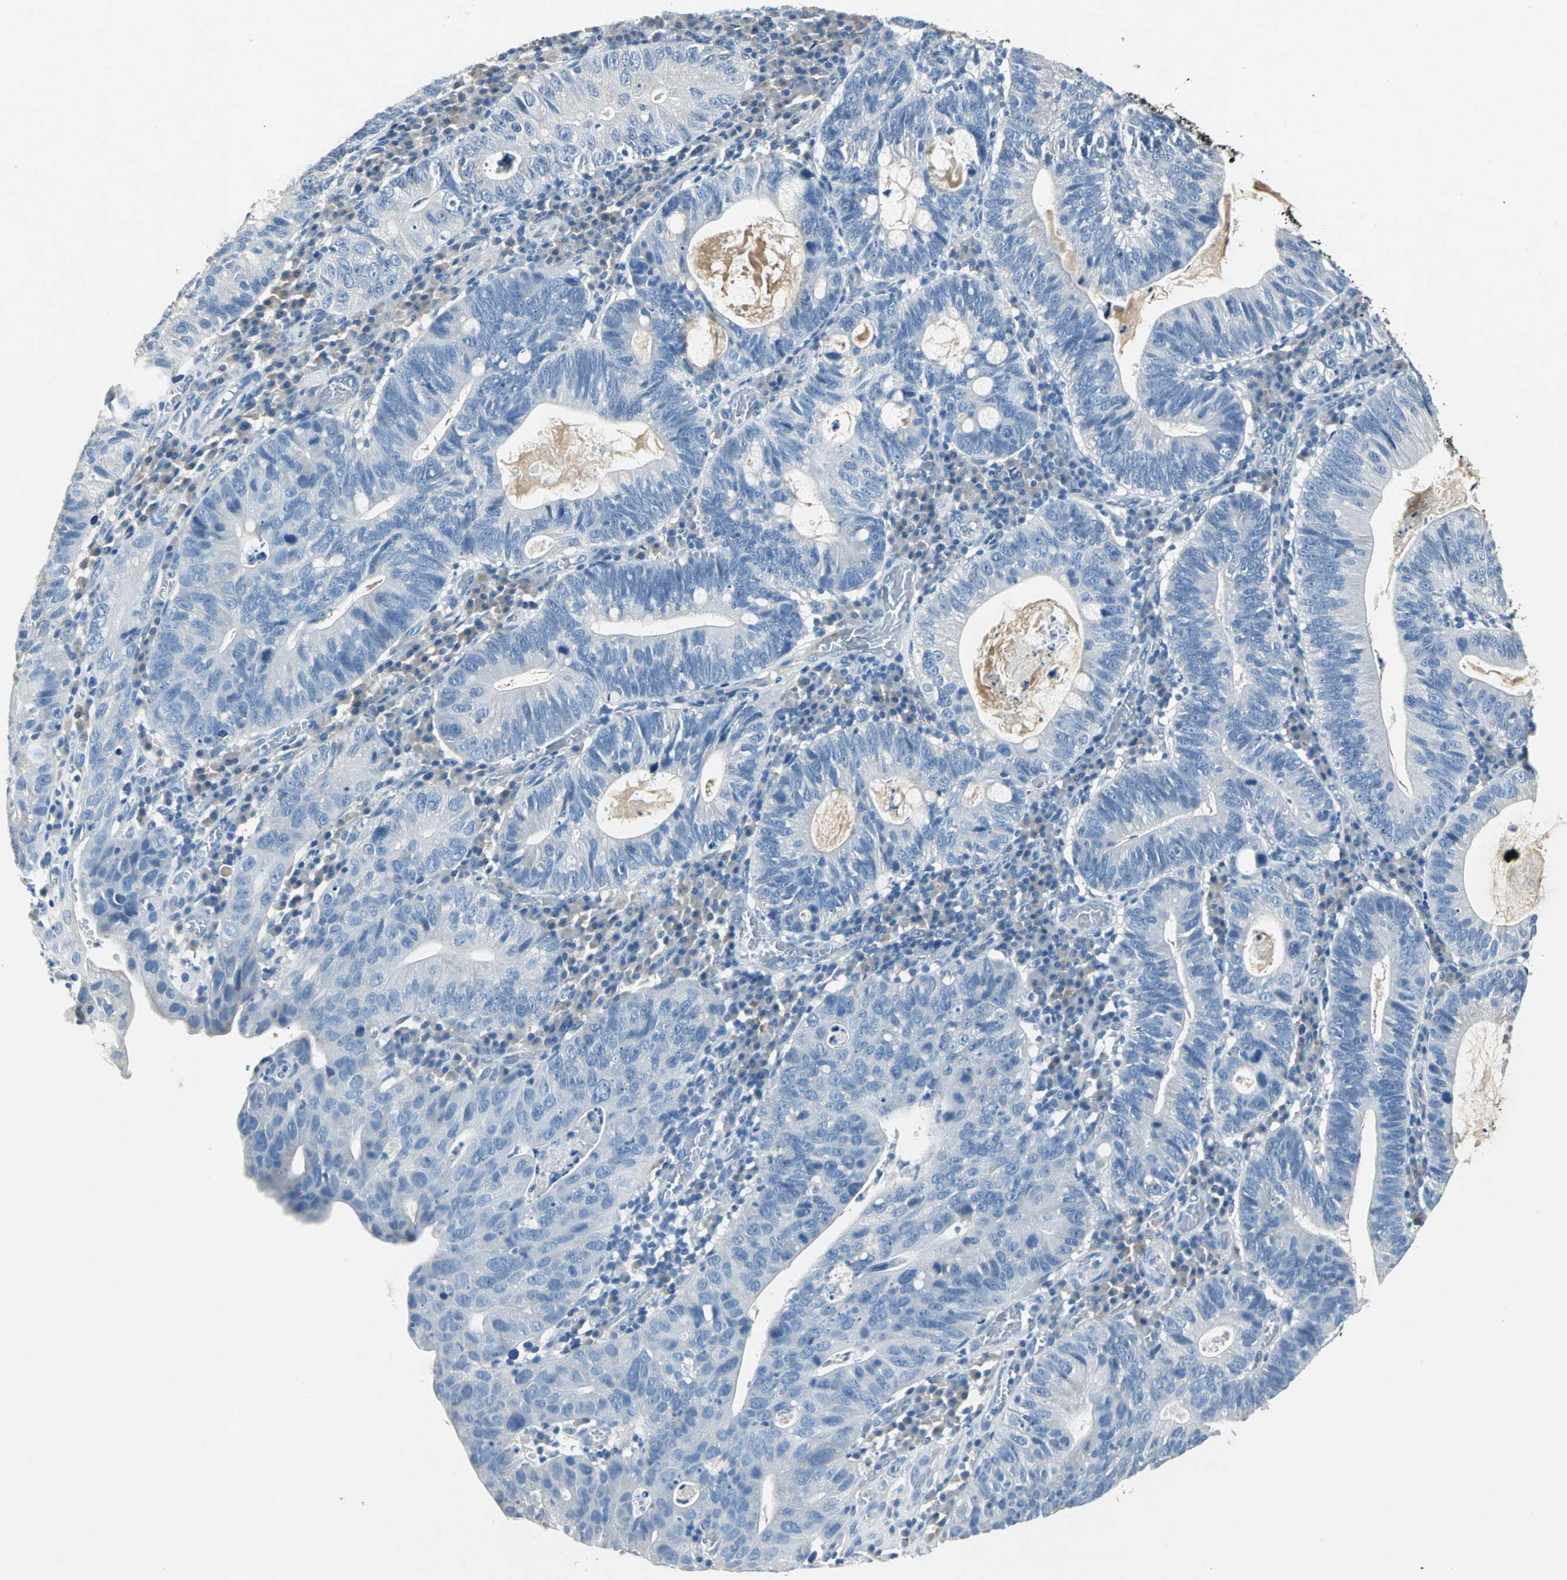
{"staining": {"intensity": "negative", "quantity": "none", "location": "none"}, "tissue": "stomach cancer", "cell_type": "Tumor cells", "image_type": "cancer", "snomed": [{"axis": "morphology", "description": "Adenocarcinoma, NOS"}, {"axis": "topography", "description": "Stomach"}], "caption": "The photomicrograph exhibits no significant expression in tumor cells of stomach cancer (adenocarcinoma).", "gene": "EFNB3", "patient": {"sex": "male", "age": 59}}